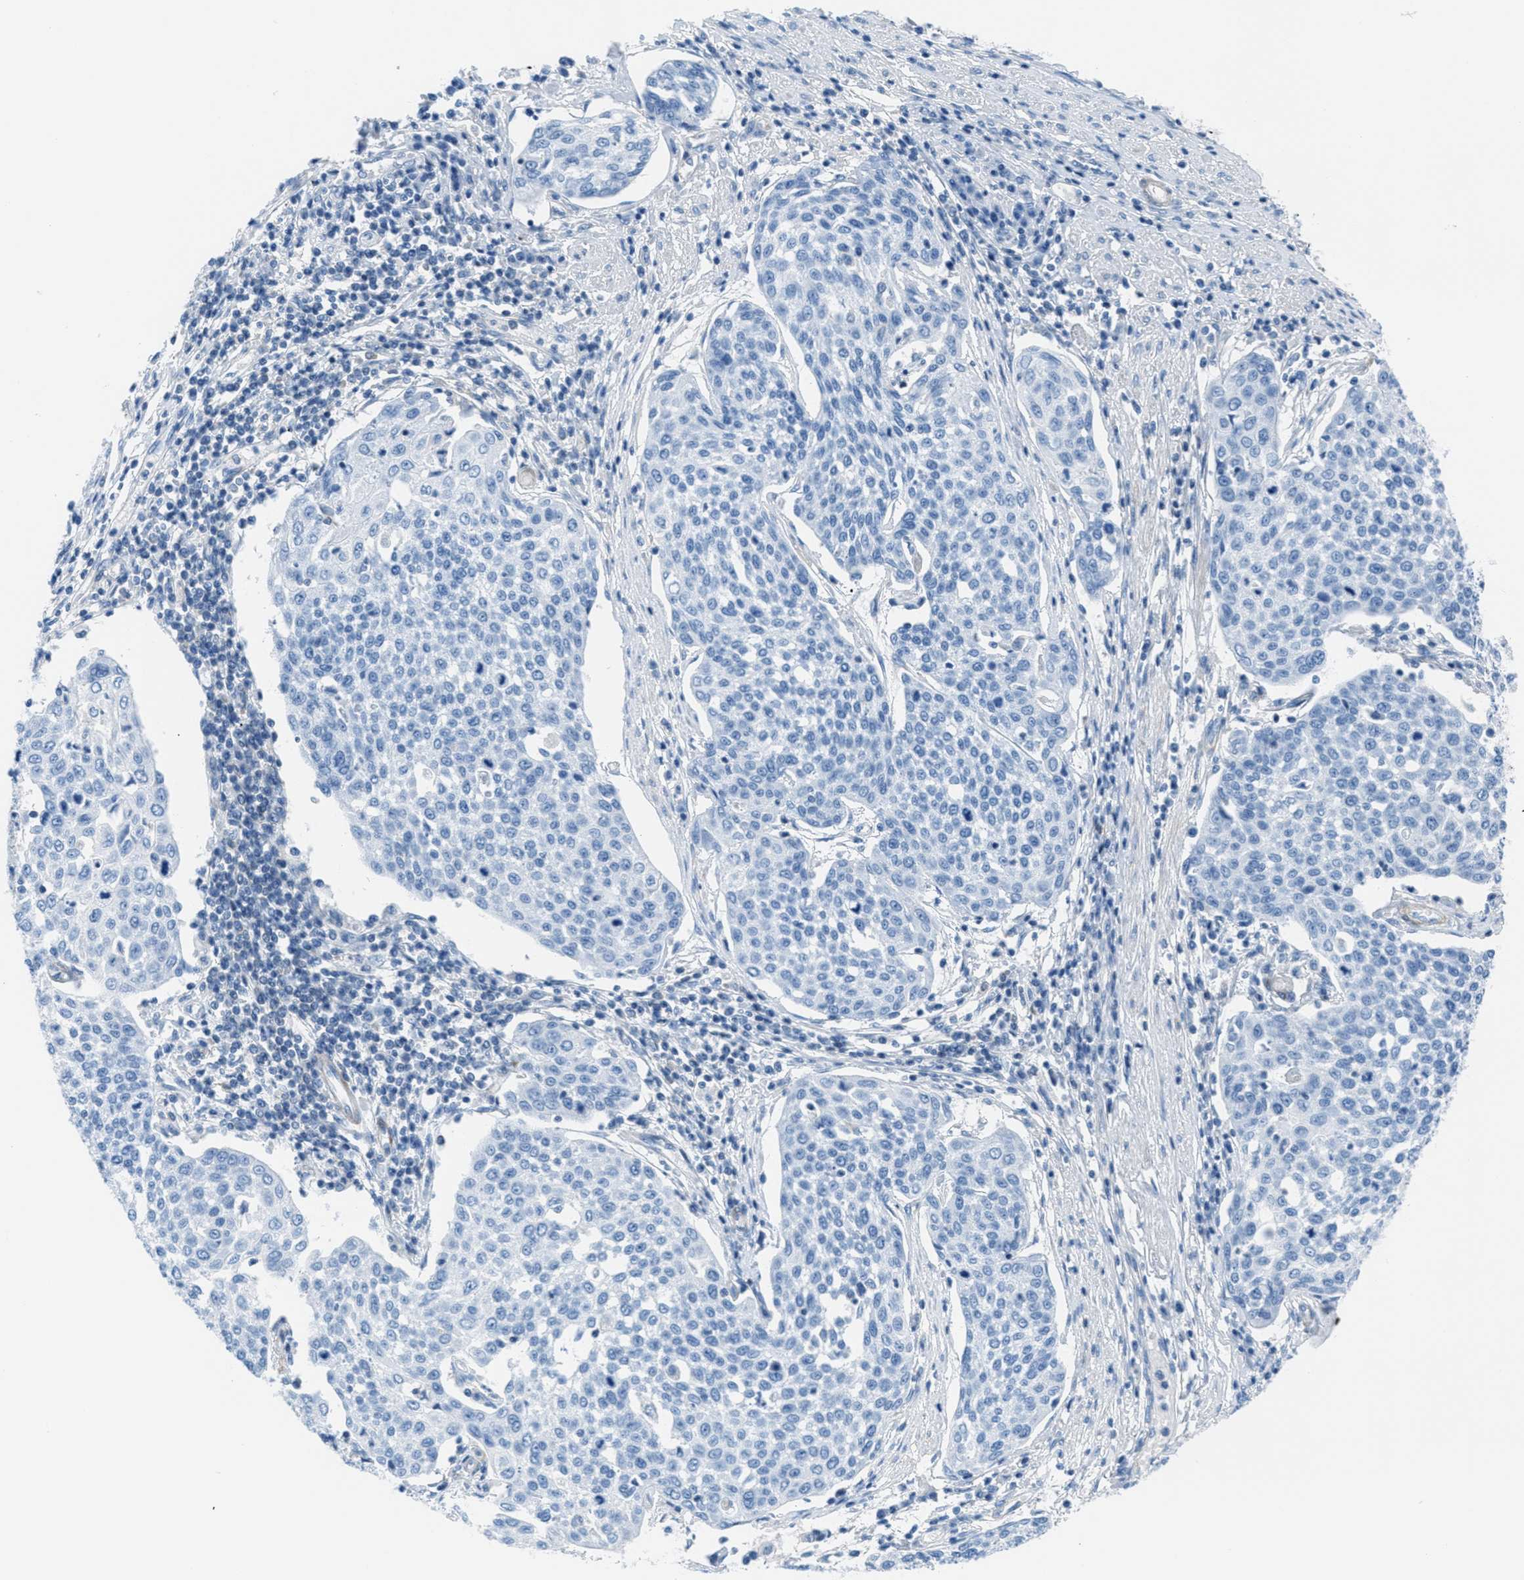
{"staining": {"intensity": "negative", "quantity": "none", "location": "none"}, "tissue": "cervical cancer", "cell_type": "Tumor cells", "image_type": "cancer", "snomed": [{"axis": "morphology", "description": "Squamous cell carcinoma, NOS"}, {"axis": "topography", "description": "Cervix"}], "caption": "An image of human cervical cancer (squamous cell carcinoma) is negative for staining in tumor cells.", "gene": "MAPRE2", "patient": {"sex": "female", "age": 34}}